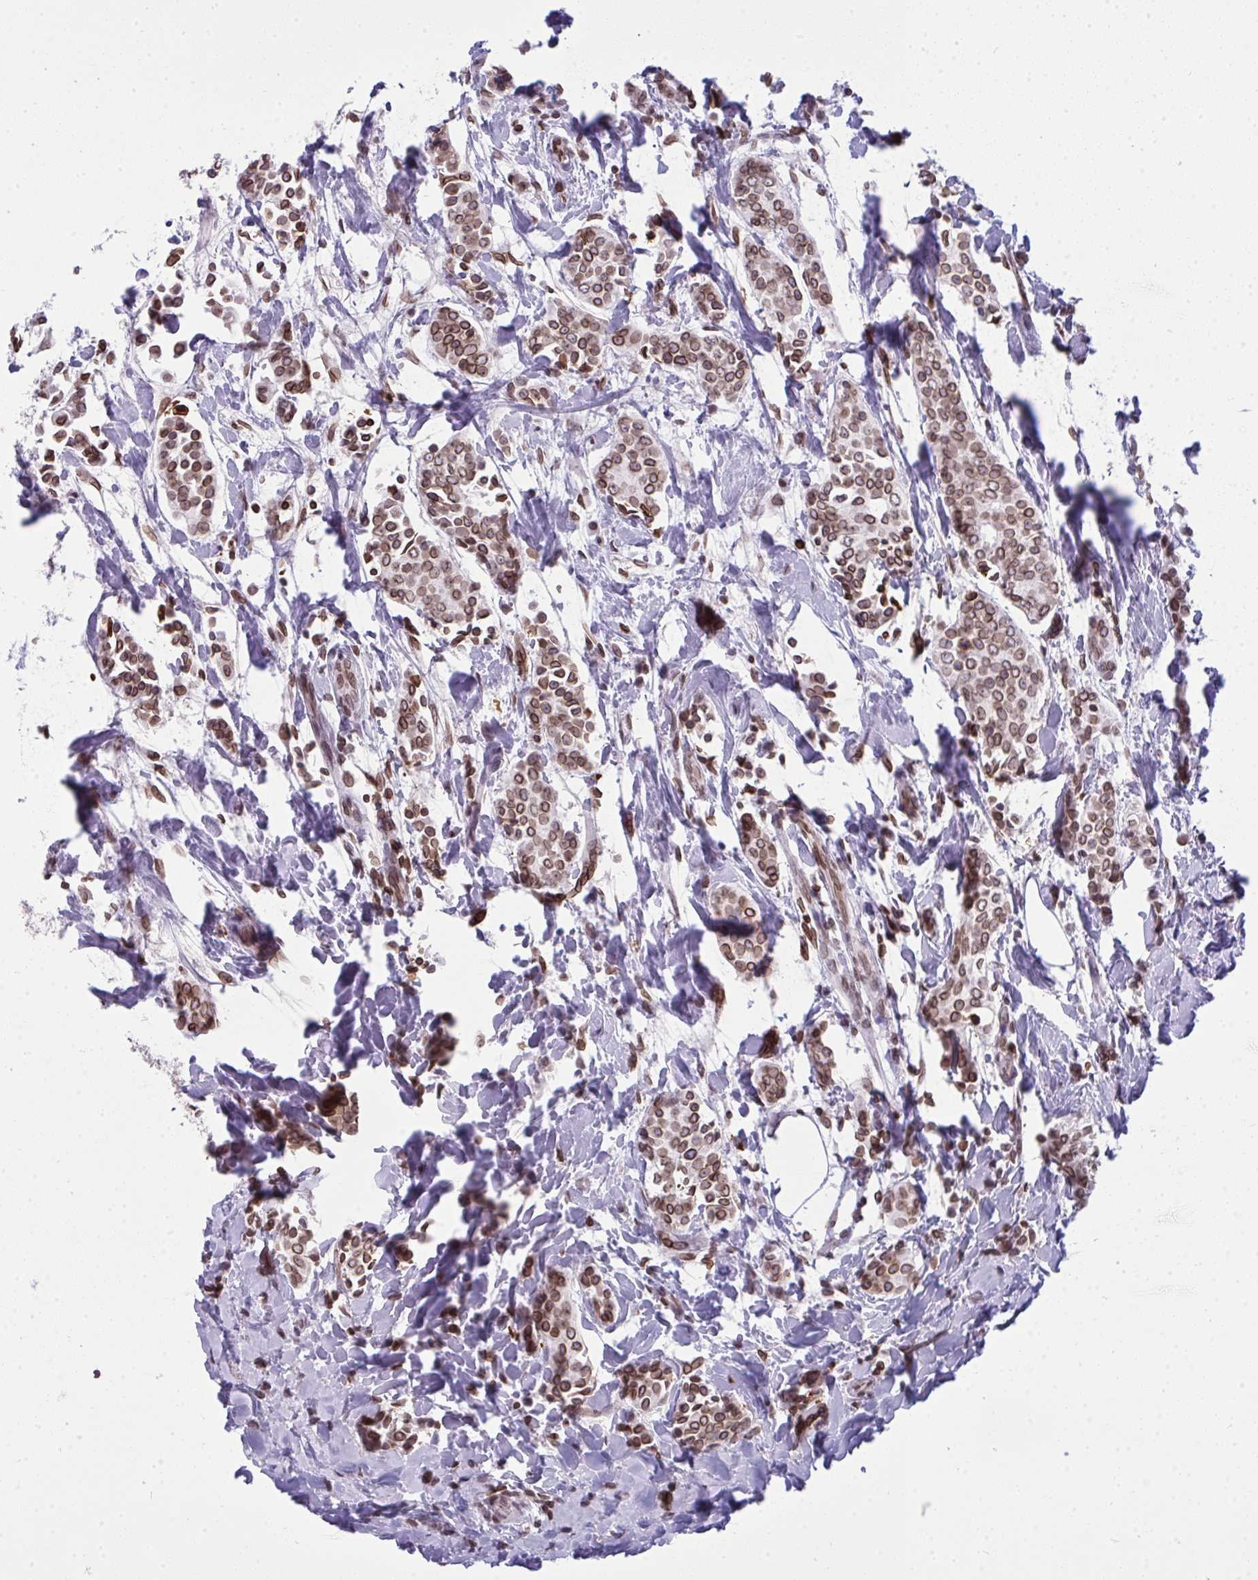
{"staining": {"intensity": "strong", "quantity": ">75%", "location": "cytoplasmic/membranous,nuclear"}, "tissue": "breast cancer", "cell_type": "Tumor cells", "image_type": "cancer", "snomed": [{"axis": "morphology", "description": "Duct carcinoma"}, {"axis": "topography", "description": "Breast"}], "caption": "An image of human breast cancer (intraductal carcinoma) stained for a protein demonstrates strong cytoplasmic/membranous and nuclear brown staining in tumor cells. The staining was performed using DAB to visualize the protein expression in brown, while the nuclei were stained in blue with hematoxylin (Magnification: 20x).", "gene": "LMNB2", "patient": {"sex": "female", "age": 64}}